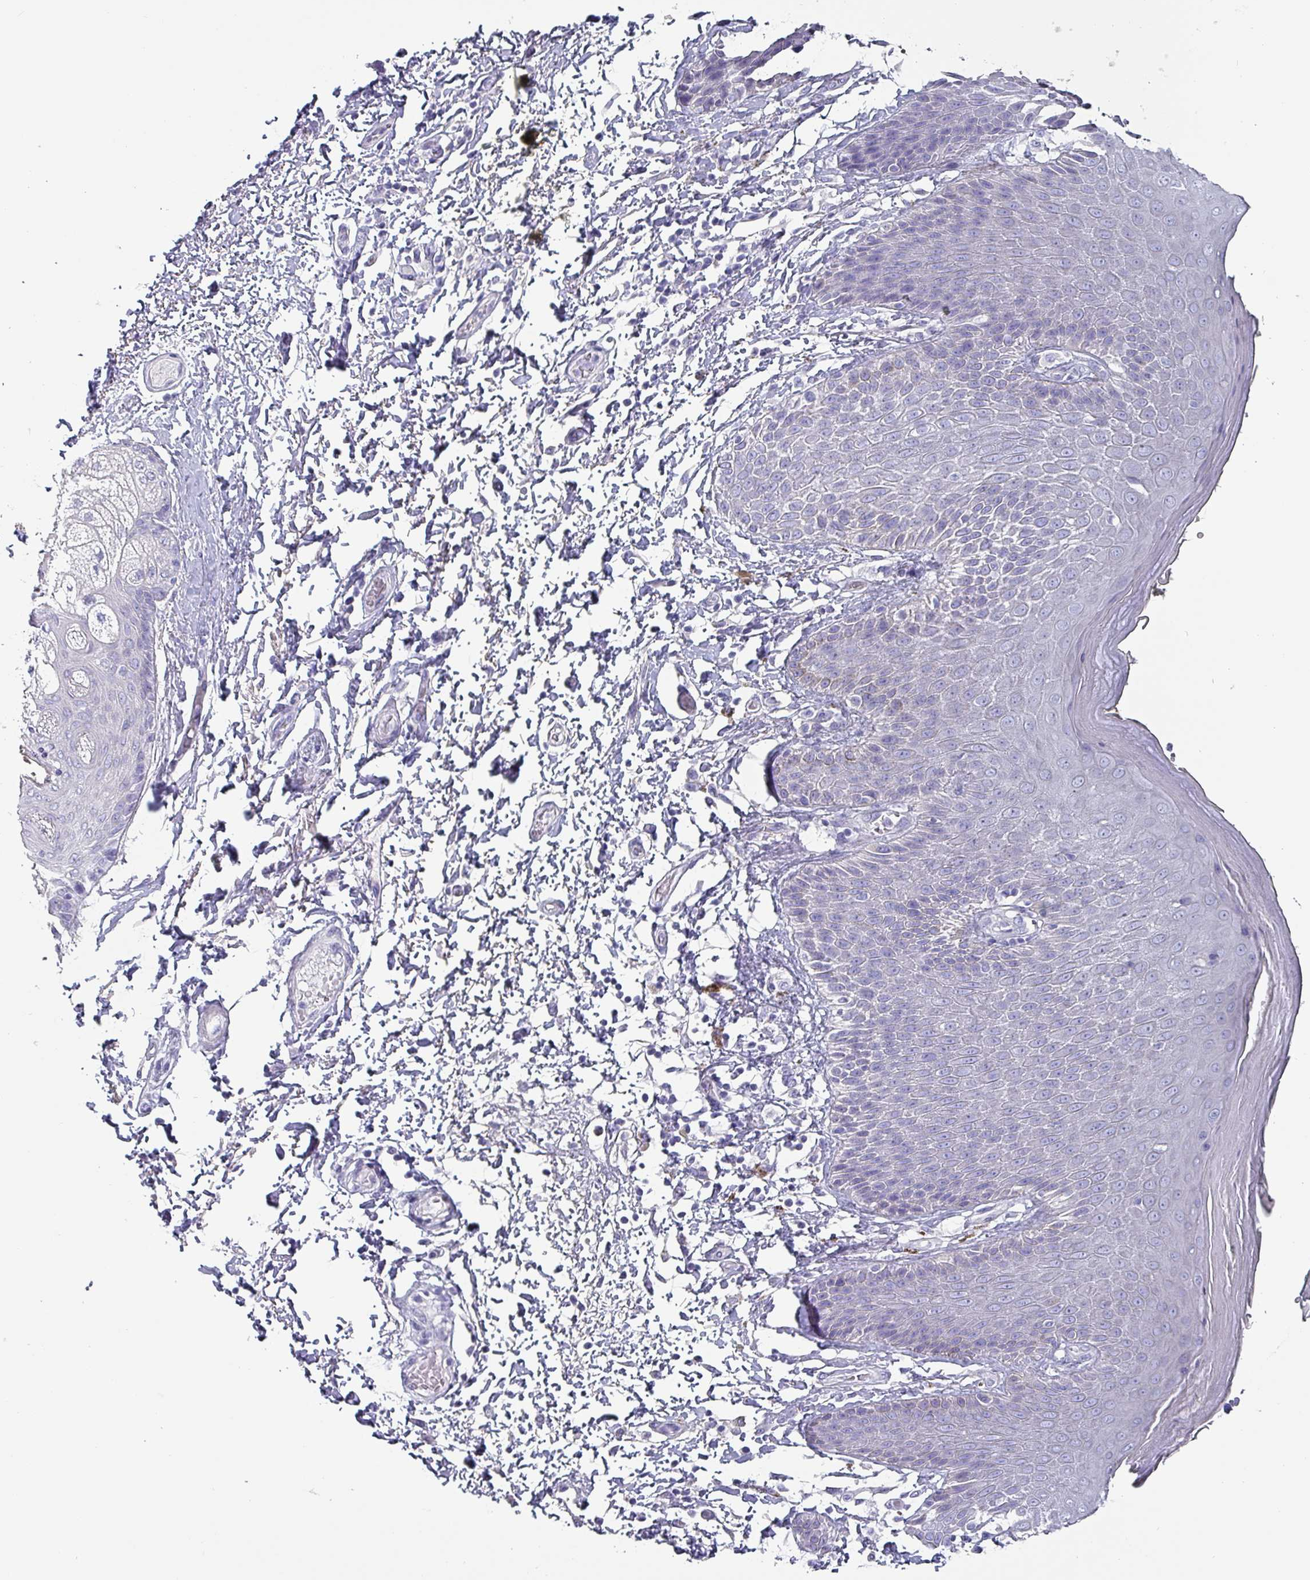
{"staining": {"intensity": "negative", "quantity": "none", "location": "none"}, "tissue": "skin", "cell_type": "Epidermal cells", "image_type": "normal", "snomed": [{"axis": "morphology", "description": "Normal tissue, NOS"}, {"axis": "topography", "description": "Peripheral nerve tissue"}], "caption": "This is a photomicrograph of immunohistochemistry (IHC) staining of normal skin, which shows no staining in epidermal cells. (DAB (3,3'-diaminobenzidine) immunohistochemistry (IHC), high magnification).", "gene": "INS", "patient": {"sex": "male", "age": 51}}